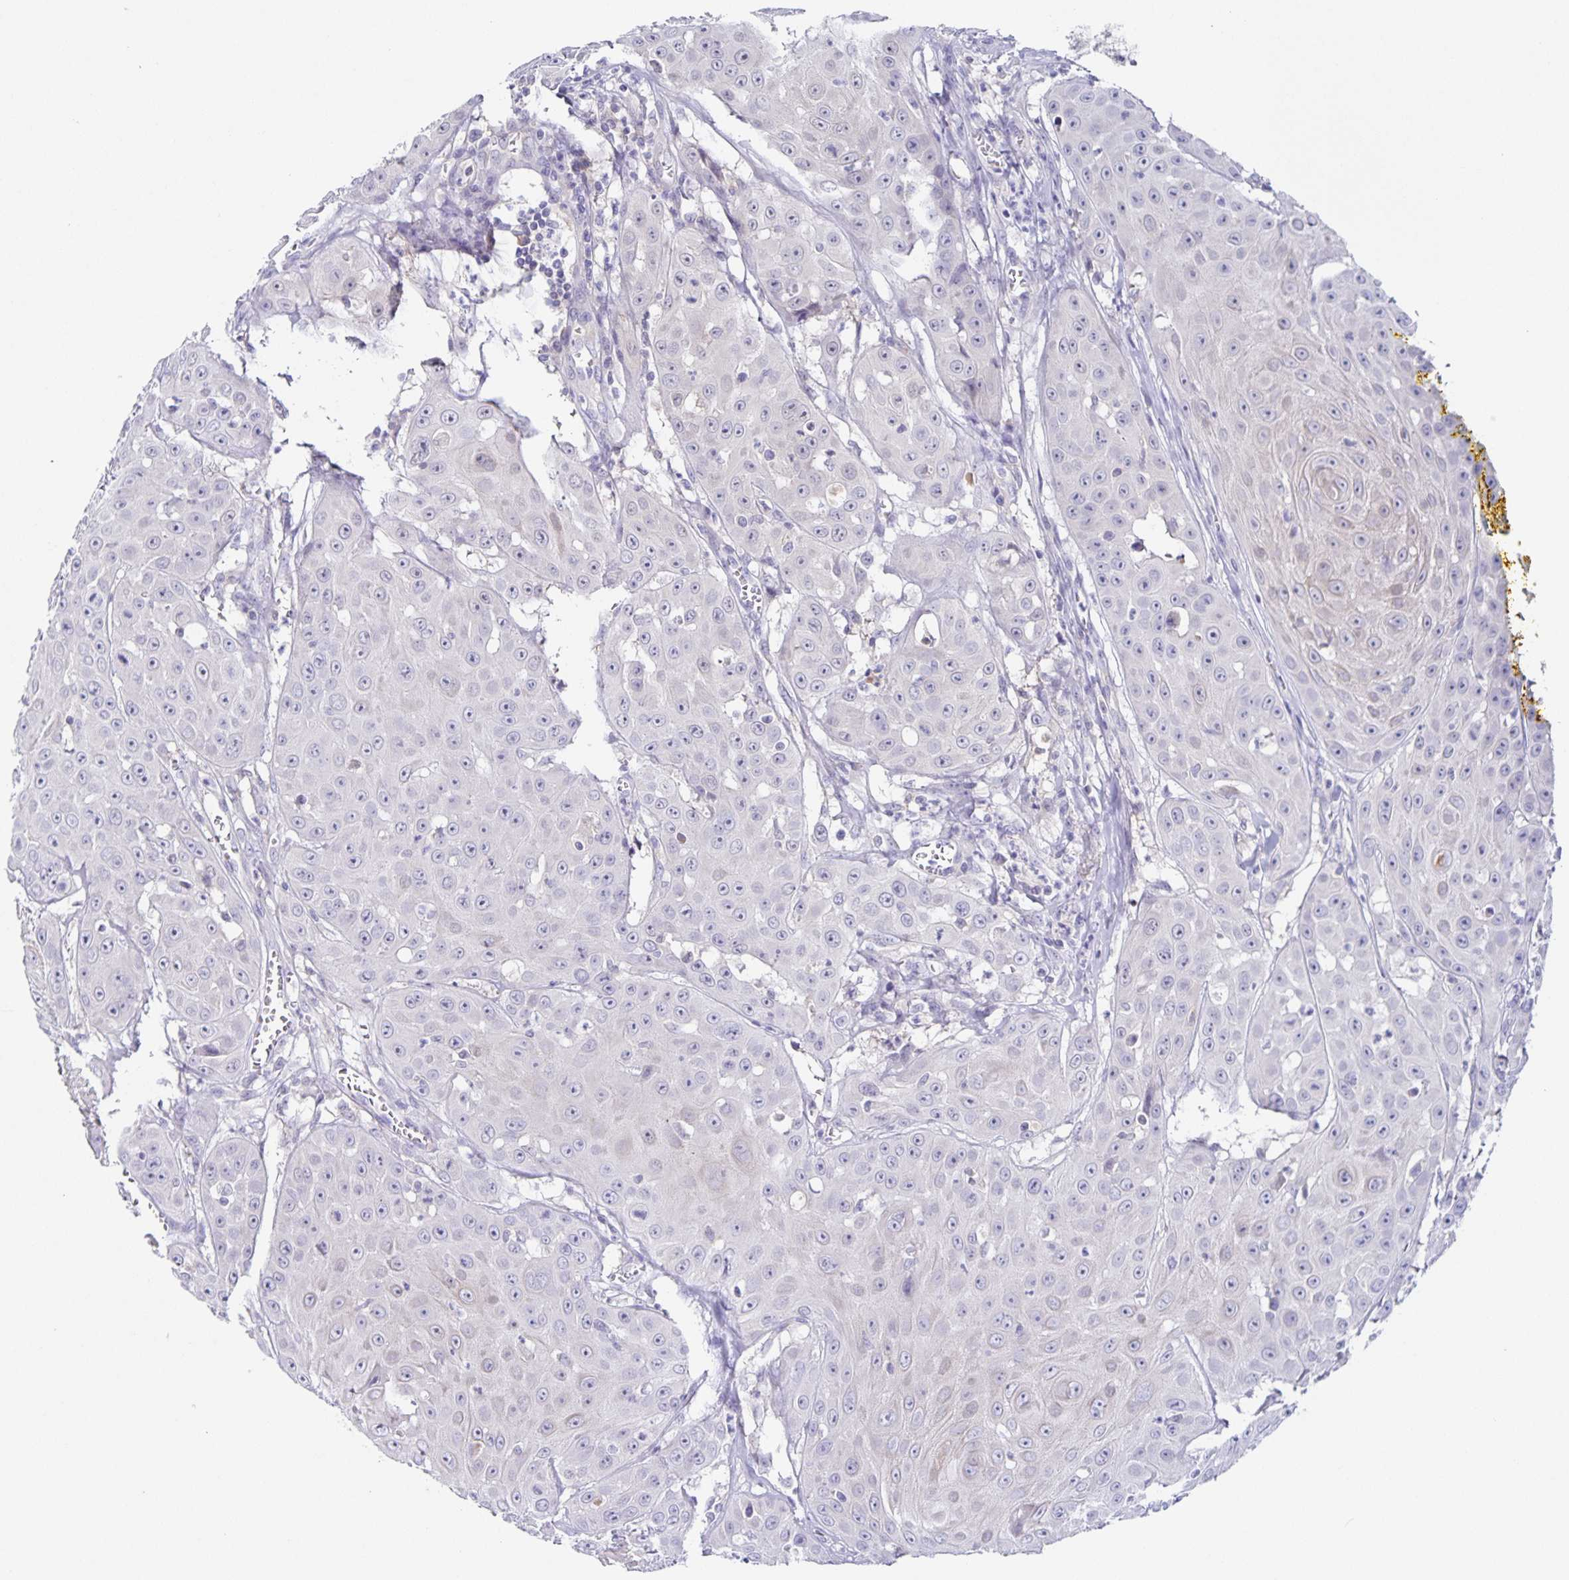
{"staining": {"intensity": "negative", "quantity": "none", "location": "none"}, "tissue": "head and neck cancer", "cell_type": "Tumor cells", "image_type": "cancer", "snomed": [{"axis": "morphology", "description": "Squamous cell carcinoma, NOS"}, {"axis": "topography", "description": "Oral tissue"}, {"axis": "topography", "description": "Head-Neck"}], "caption": "Tumor cells show no significant expression in head and neck squamous cell carcinoma. (DAB immunohistochemistry (IHC) visualized using brightfield microscopy, high magnification).", "gene": "RPL36A", "patient": {"sex": "male", "age": 81}}